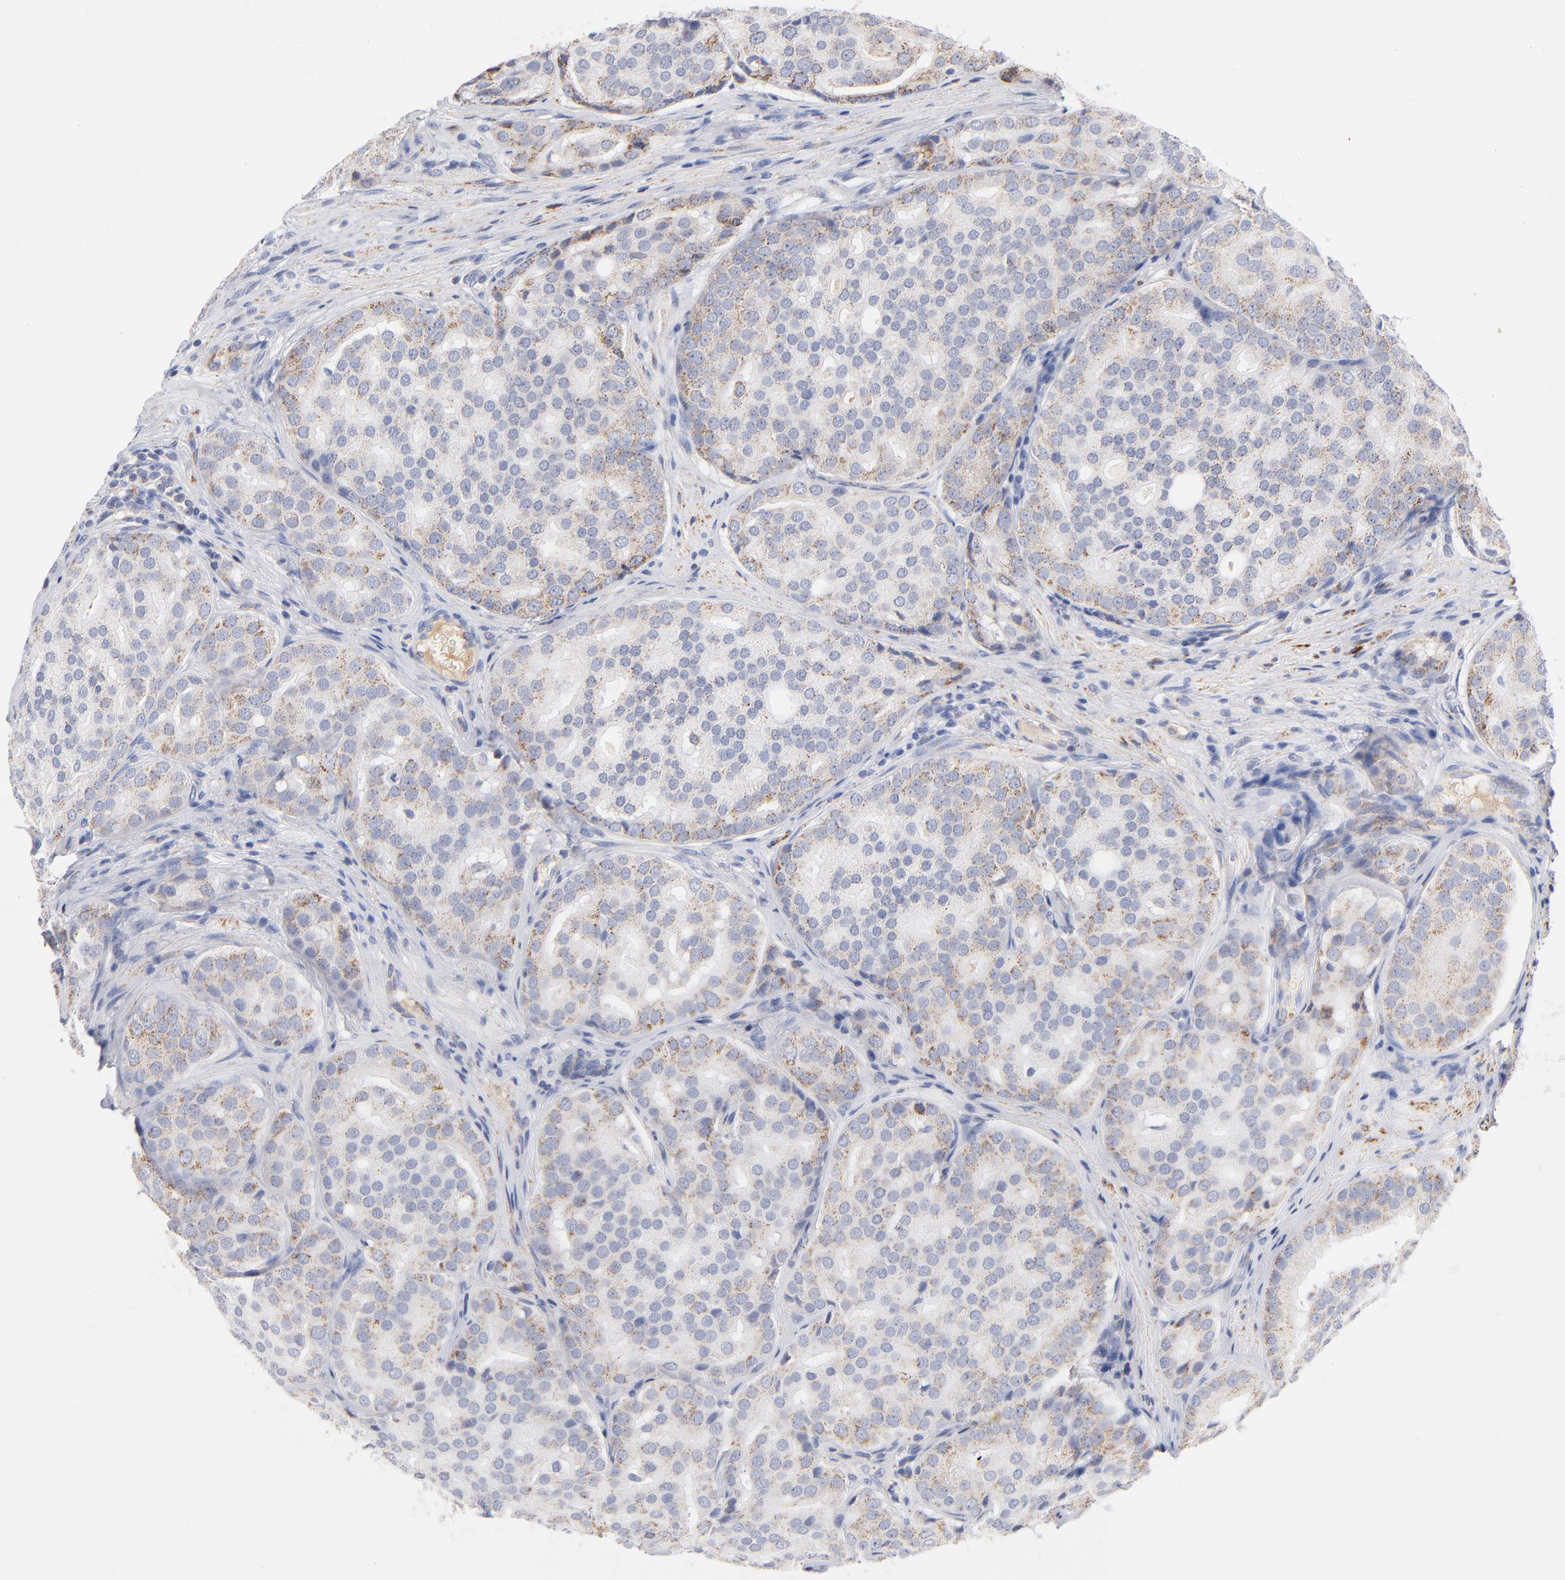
{"staining": {"intensity": "weak", "quantity": ">75%", "location": "cytoplasmic/membranous"}, "tissue": "prostate cancer", "cell_type": "Tumor cells", "image_type": "cancer", "snomed": [{"axis": "morphology", "description": "Adenocarcinoma, High grade"}, {"axis": "topography", "description": "Prostate"}], "caption": "Weak cytoplasmic/membranous positivity is seen in about >75% of tumor cells in adenocarcinoma (high-grade) (prostate).", "gene": "DLAT", "patient": {"sex": "male", "age": 64}}